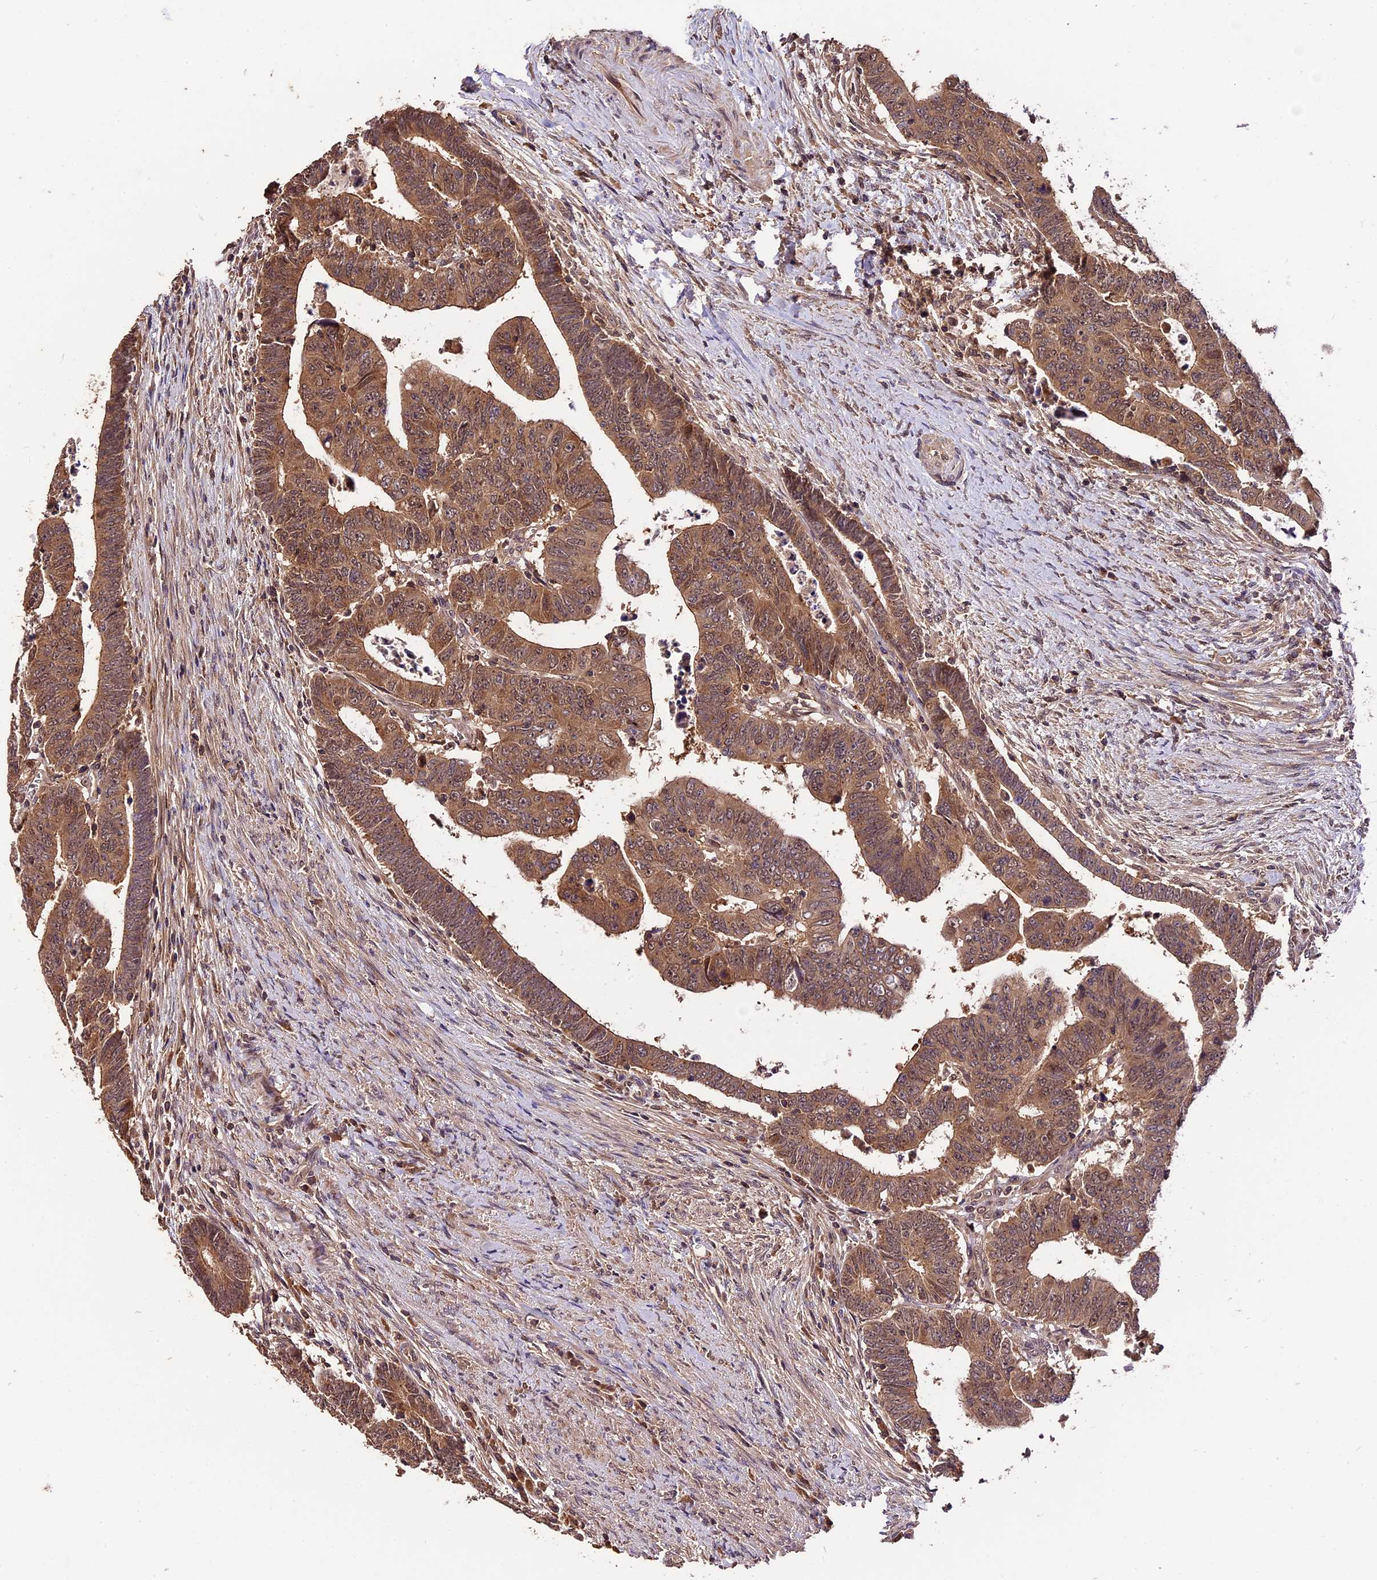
{"staining": {"intensity": "moderate", "quantity": ">75%", "location": "cytoplasmic/membranous"}, "tissue": "colorectal cancer", "cell_type": "Tumor cells", "image_type": "cancer", "snomed": [{"axis": "morphology", "description": "Normal tissue, NOS"}, {"axis": "morphology", "description": "Adenocarcinoma, NOS"}, {"axis": "topography", "description": "Rectum"}], "caption": "High-power microscopy captured an IHC histopathology image of colorectal adenocarcinoma, revealing moderate cytoplasmic/membranous positivity in approximately >75% of tumor cells.", "gene": "TRMT1", "patient": {"sex": "female", "age": 65}}